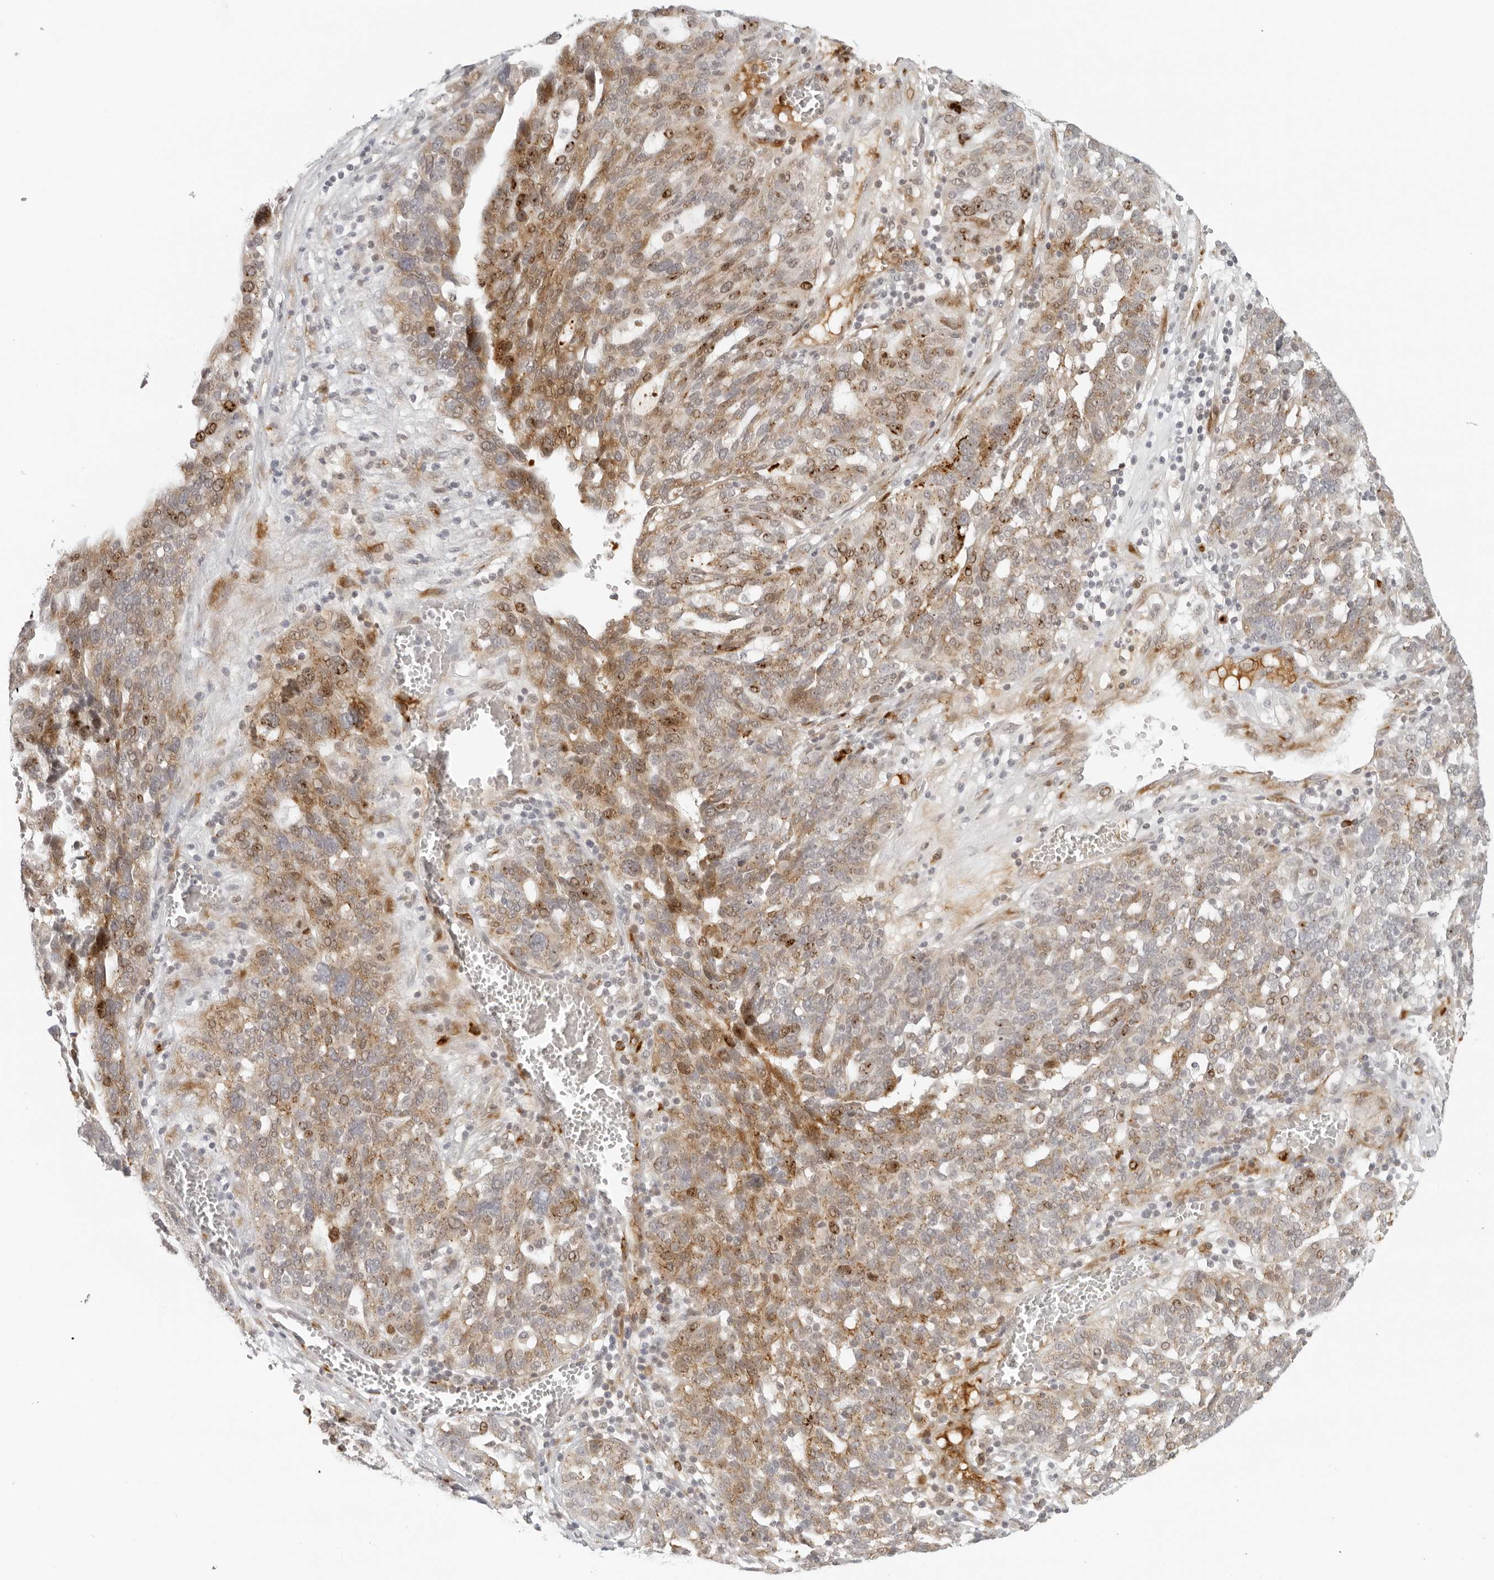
{"staining": {"intensity": "moderate", "quantity": "<25%", "location": "nuclear"}, "tissue": "ovarian cancer", "cell_type": "Tumor cells", "image_type": "cancer", "snomed": [{"axis": "morphology", "description": "Cystadenocarcinoma, serous, NOS"}, {"axis": "topography", "description": "Ovary"}], "caption": "A photomicrograph of ovarian cancer (serous cystadenocarcinoma) stained for a protein reveals moderate nuclear brown staining in tumor cells. The protein of interest is stained brown, and the nuclei are stained in blue (DAB IHC with brightfield microscopy, high magnification).", "gene": "ZNF678", "patient": {"sex": "female", "age": 59}}